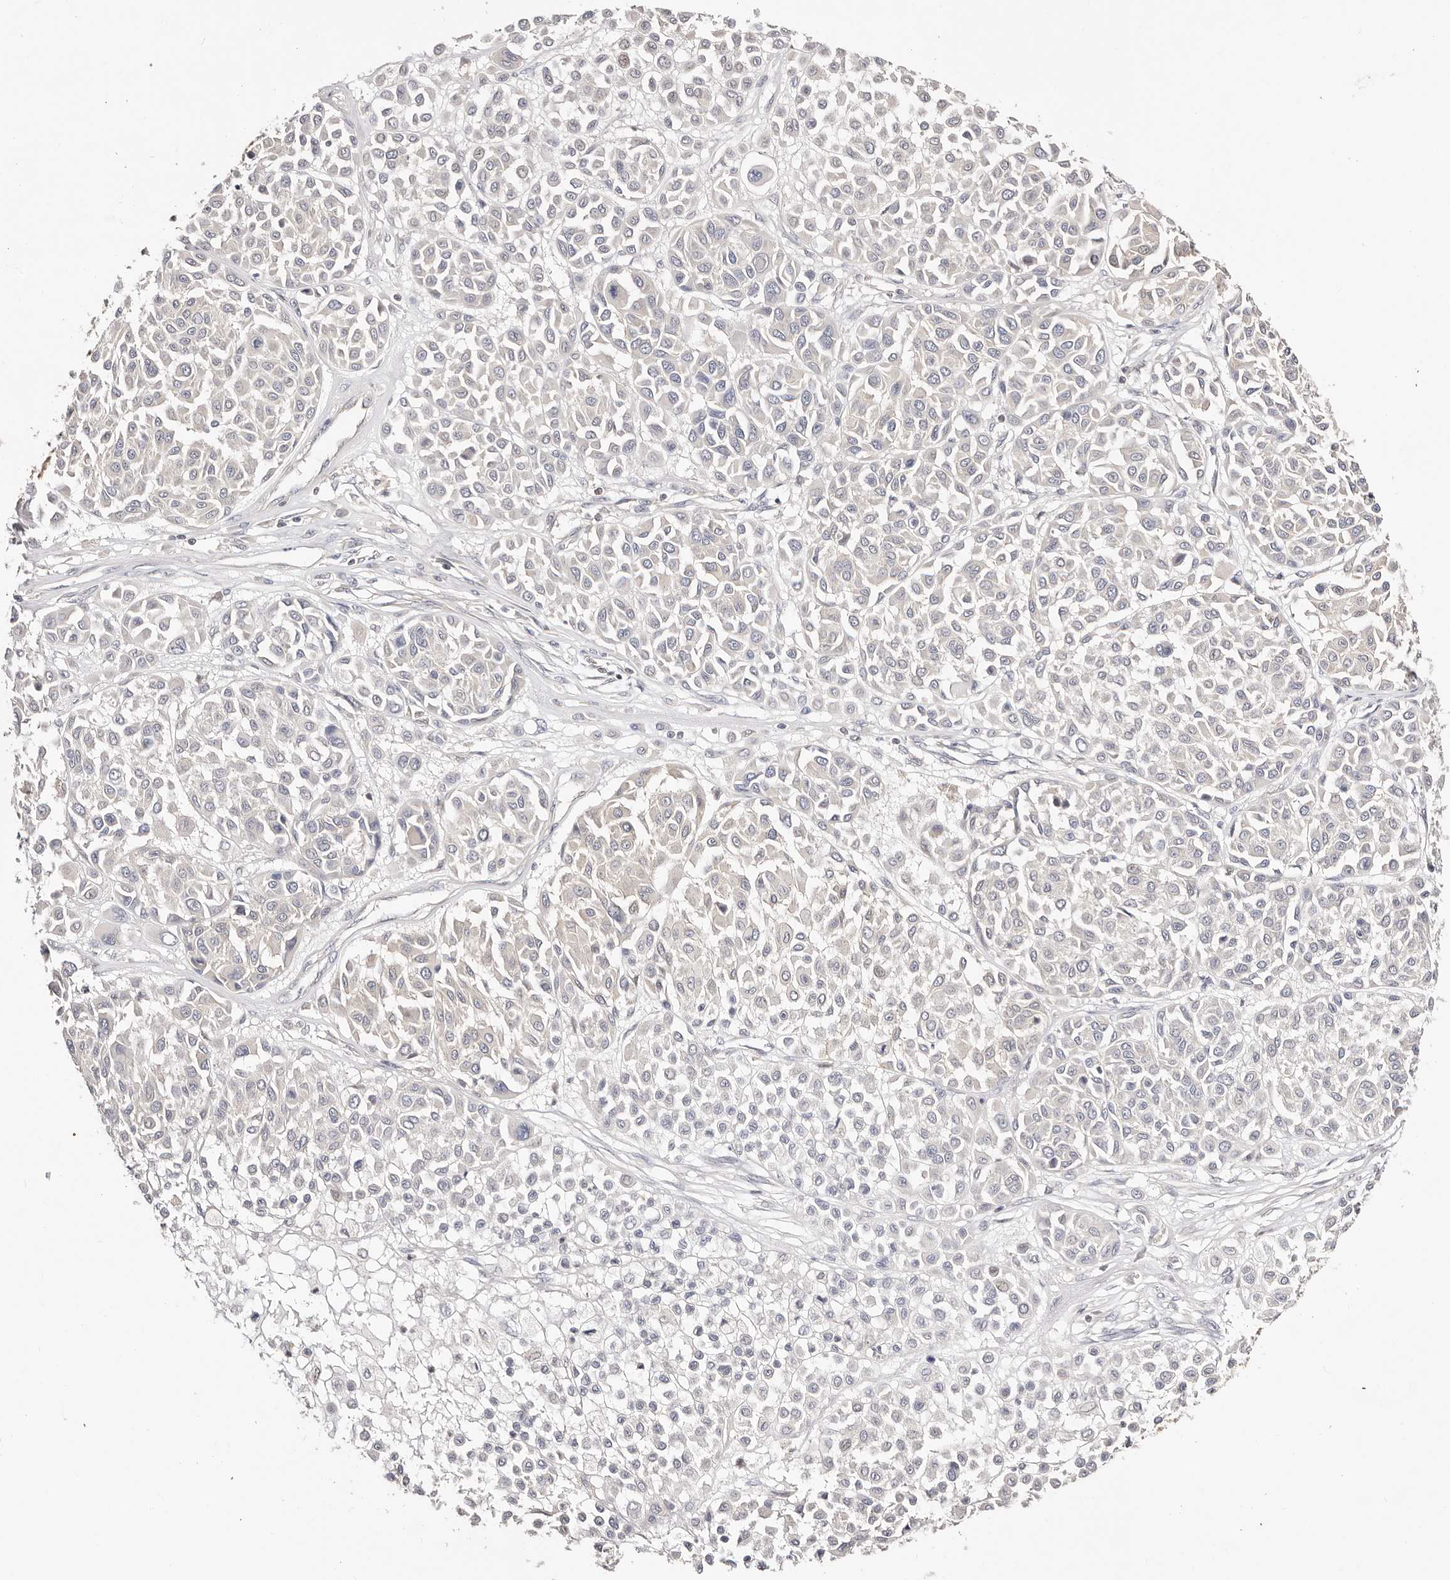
{"staining": {"intensity": "weak", "quantity": "25%-75%", "location": "cytoplasmic/membranous"}, "tissue": "melanoma", "cell_type": "Tumor cells", "image_type": "cancer", "snomed": [{"axis": "morphology", "description": "Malignant melanoma, Metastatic site"}, {"axis": "topography", "description": "Soft tissue"}], "caption": "Immunohistochemical staining of human melanoma reveals low levels of weak cytoplasmic/membranous protein staining in about 25%-75% of tumor cells. (Stains: DAB (3,3'-diaminobenzidine) in brown, nuclei in blue, Microscopy: brightfield microscopy at high magnification).", "gene": "STAT5A", "patient": {"sex": "male", "age": 41}}